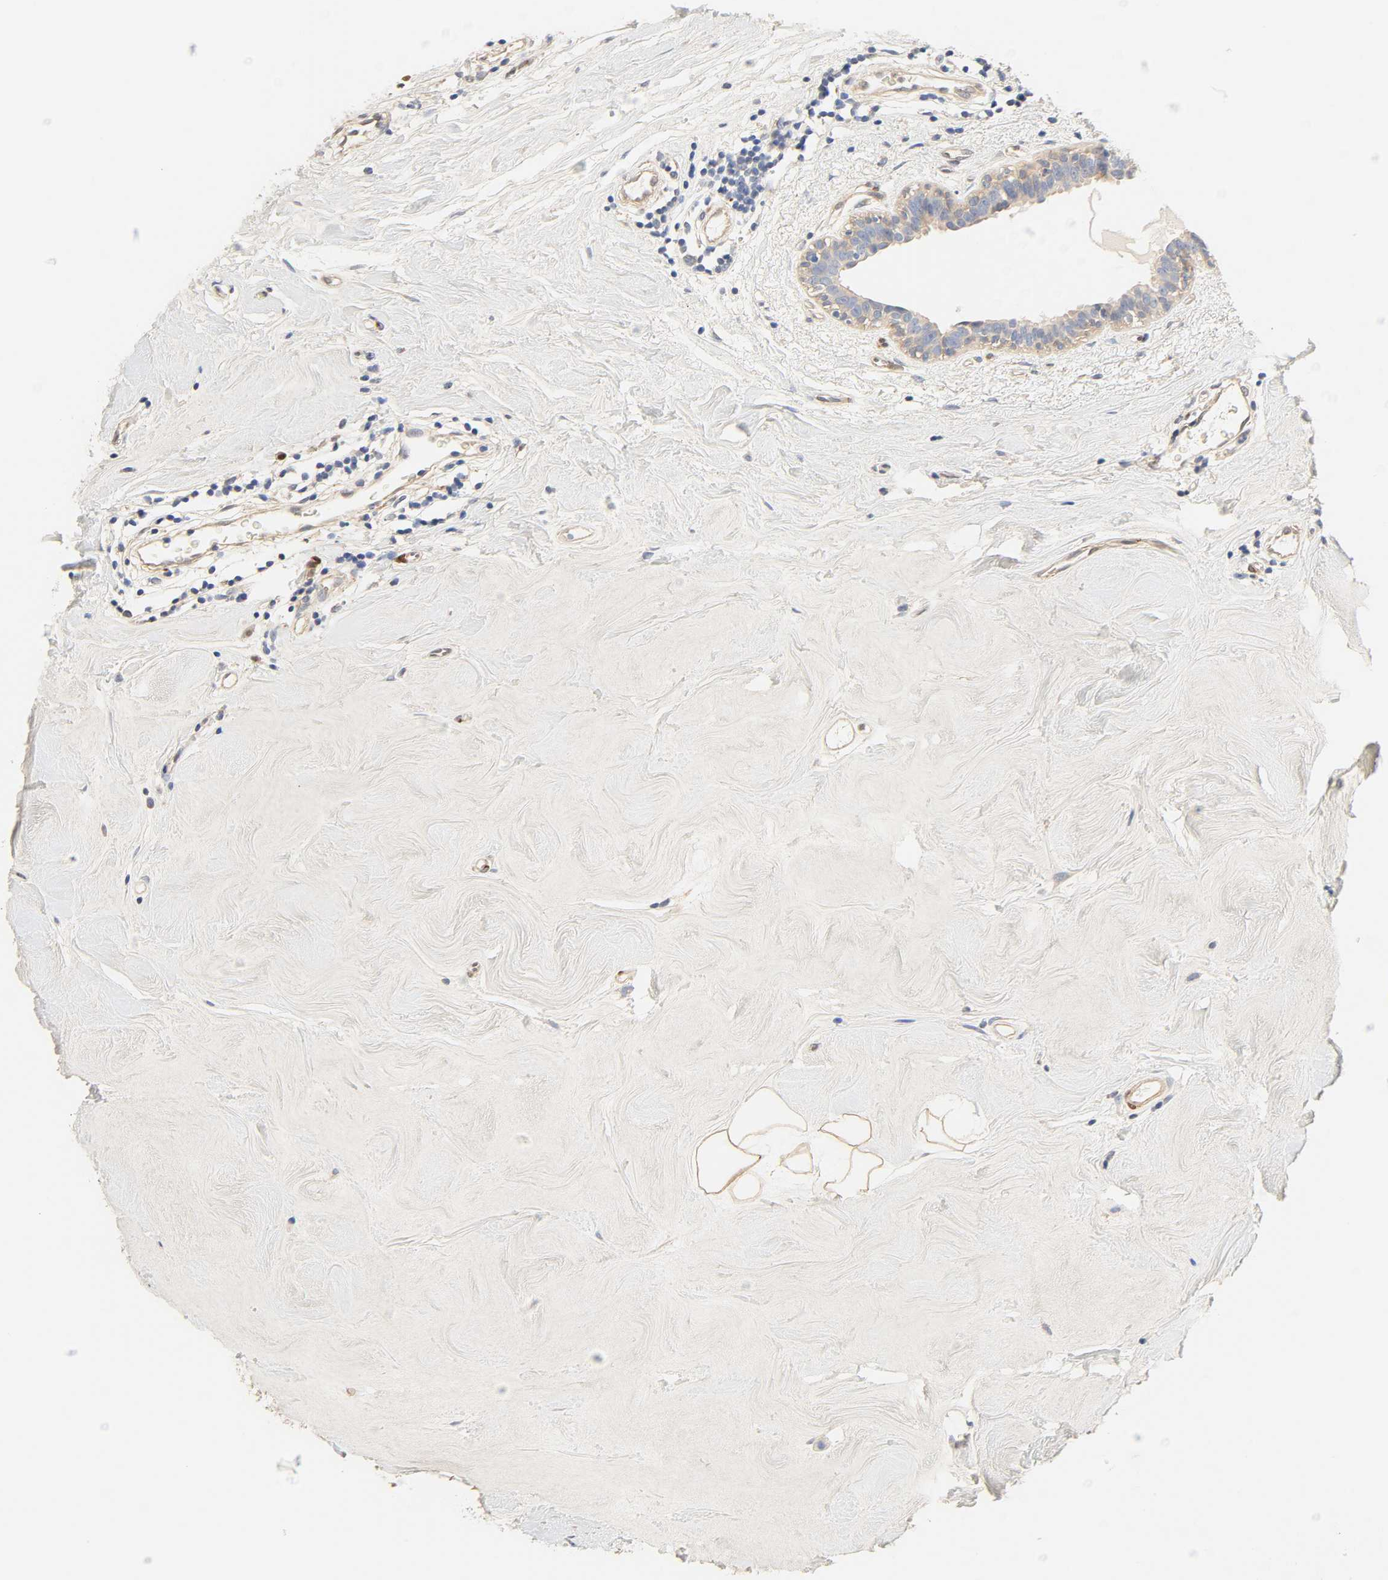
{"staining": {"intensity": "negative", "quantity": "none", "location": "none"}, "tissue": "breast cancer", "cell_type": "Tumor cells", "image_type": "cancer", "snomed": [{"axis": "morphology", "description": "Duct carcinoma"}, {"axis": "topography", "description": "Breast"}], "caption": "Tumor cells are negative for brown protein staining in invasive ductal carcinoma (breast).", "gene": "BORCS8-MEF2B", "patient": {"sex": "female", "age": 40}}